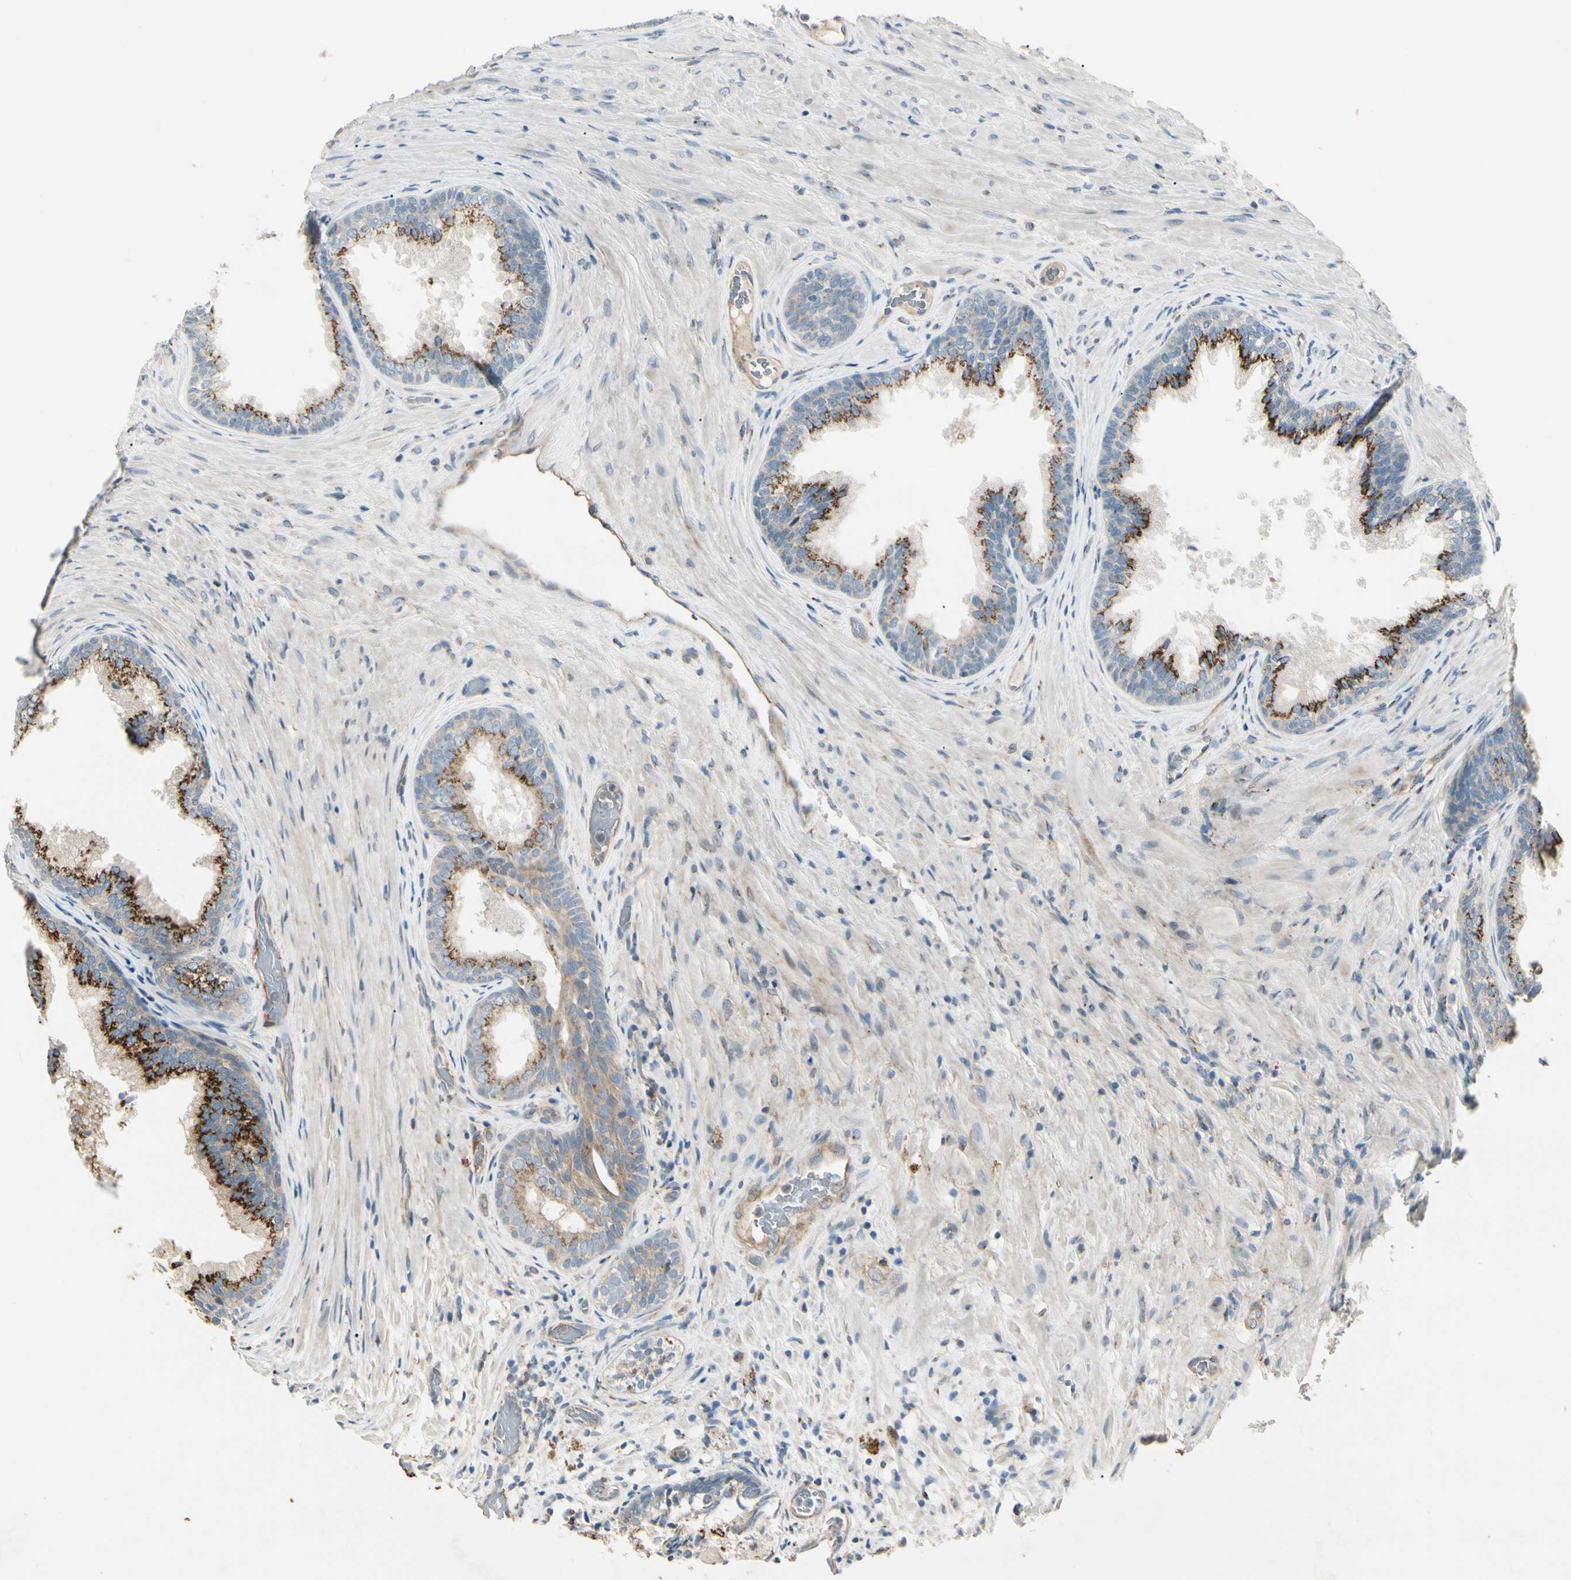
{"staining": {"intensity": "strong", "quantity": ">75%", "location": "cytoplasmic/membranous"}, "tissue": "prostate", "cell_type": "Glandular cells", "image_type": "normal", "snomed": [{"axis": "morphology", "description": "Normal tissue, NOS"}, {"axis": "topography", "description": "Prostate"}], "caption": "Benign prostate shows strong cytoplasmic/membranous staining in approximately >75% of glandular cells, visualized by immunohistochemistry.", "gene": "ABCA3", "patient": {"sex": "male", "age": 76}}